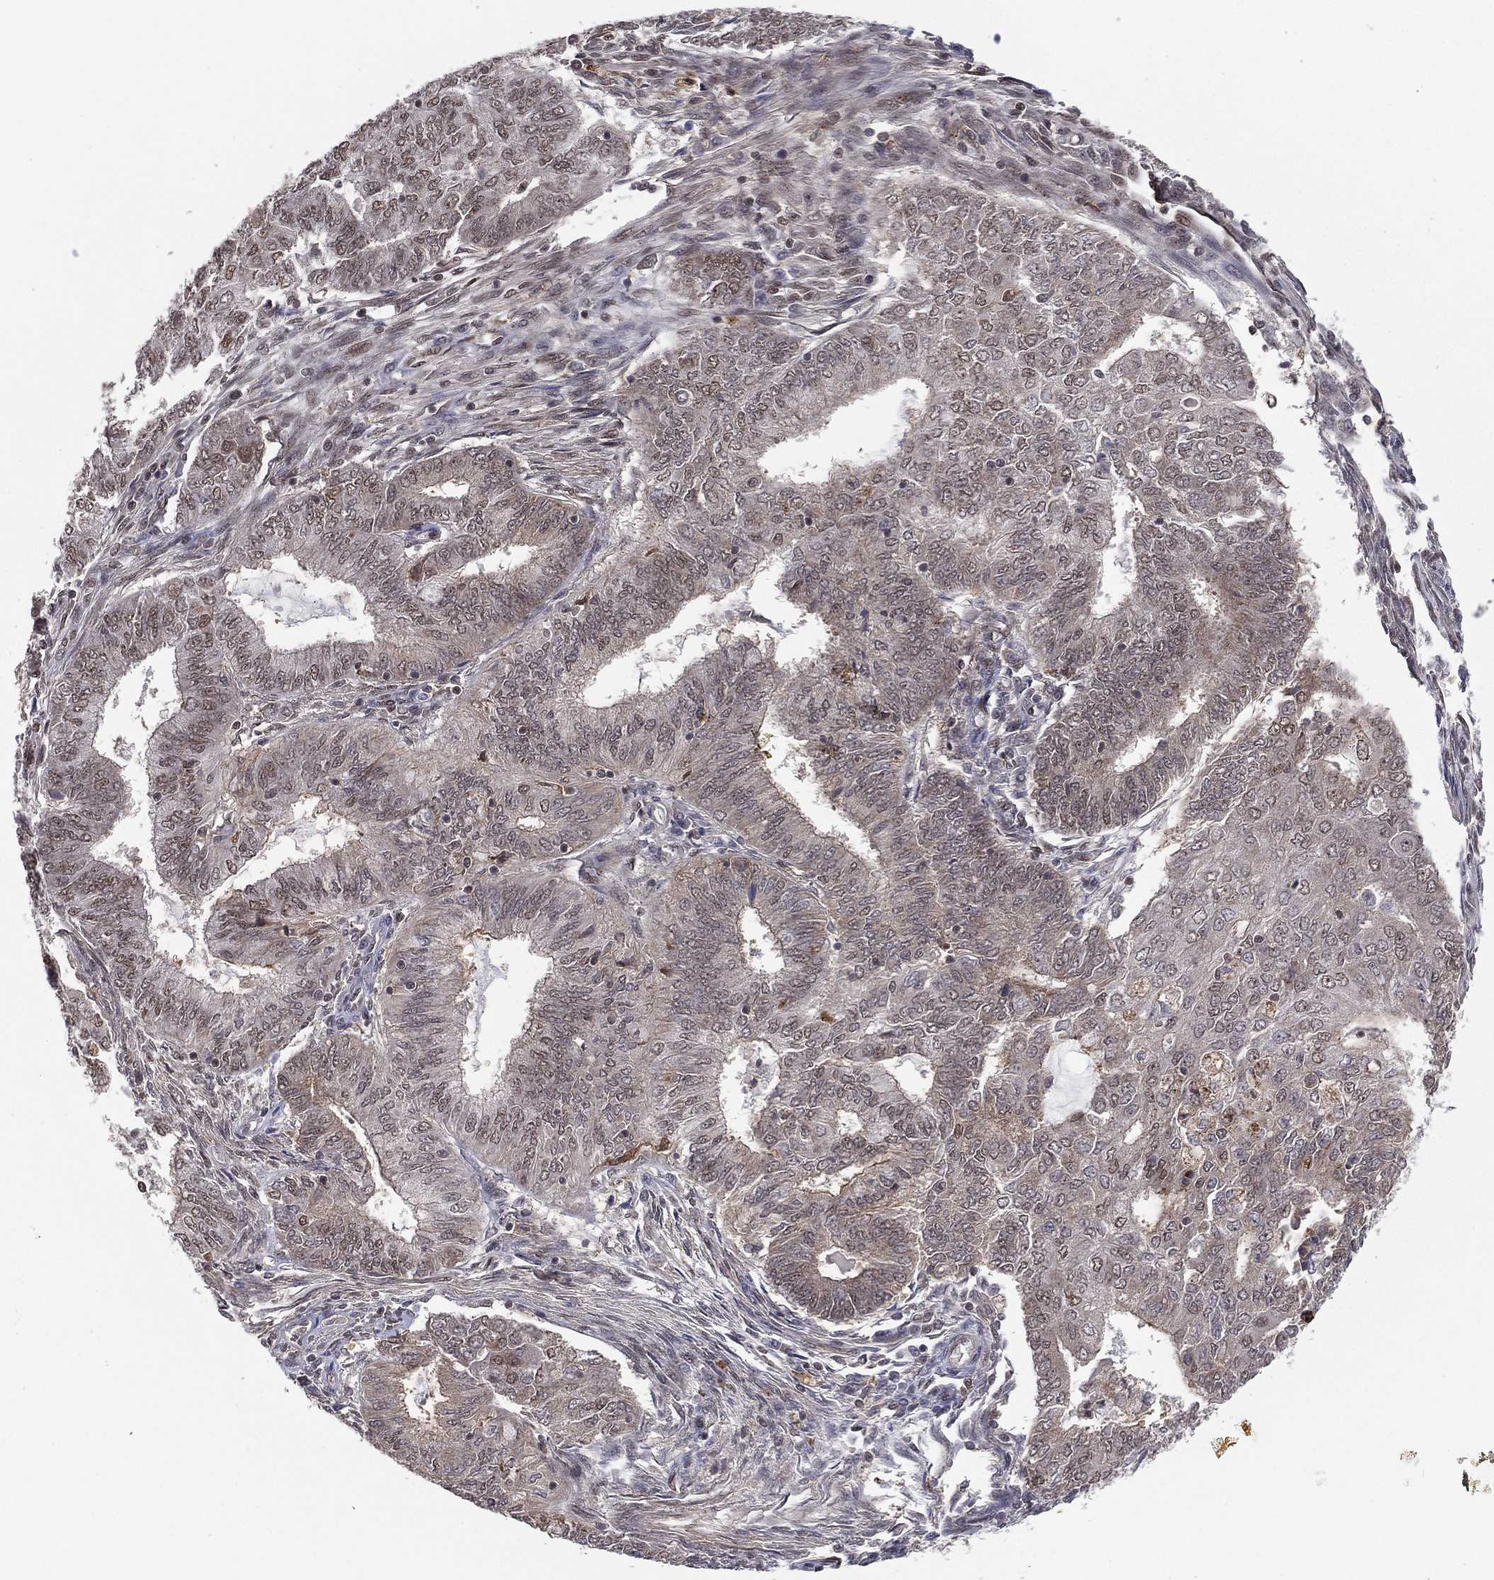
{"staining": {"intensity": "weak", "quantity": "25%-75%", "location": "nuclear"}, "tissue": "endometrial cancer", "cell_type": "Tumor cells", "image_type": "cancer", "snomed": [{"axis": "morphology", "description": "Adenocarcinoma, NOS"}, {"axis": "topography", "description": "Endometrium"}], "caption": "High-magnification brightfield microscopy of endometrial cancer (adenocarcinoma) stained with DAB (brown) and counterstained with hematoxylin (blue). tumor cells exhibit weak nuclear expression is appreciated in about25%-75% of cells.", "gene": "GPALPP1", "patient": {"sex": "female", "age": 62}}